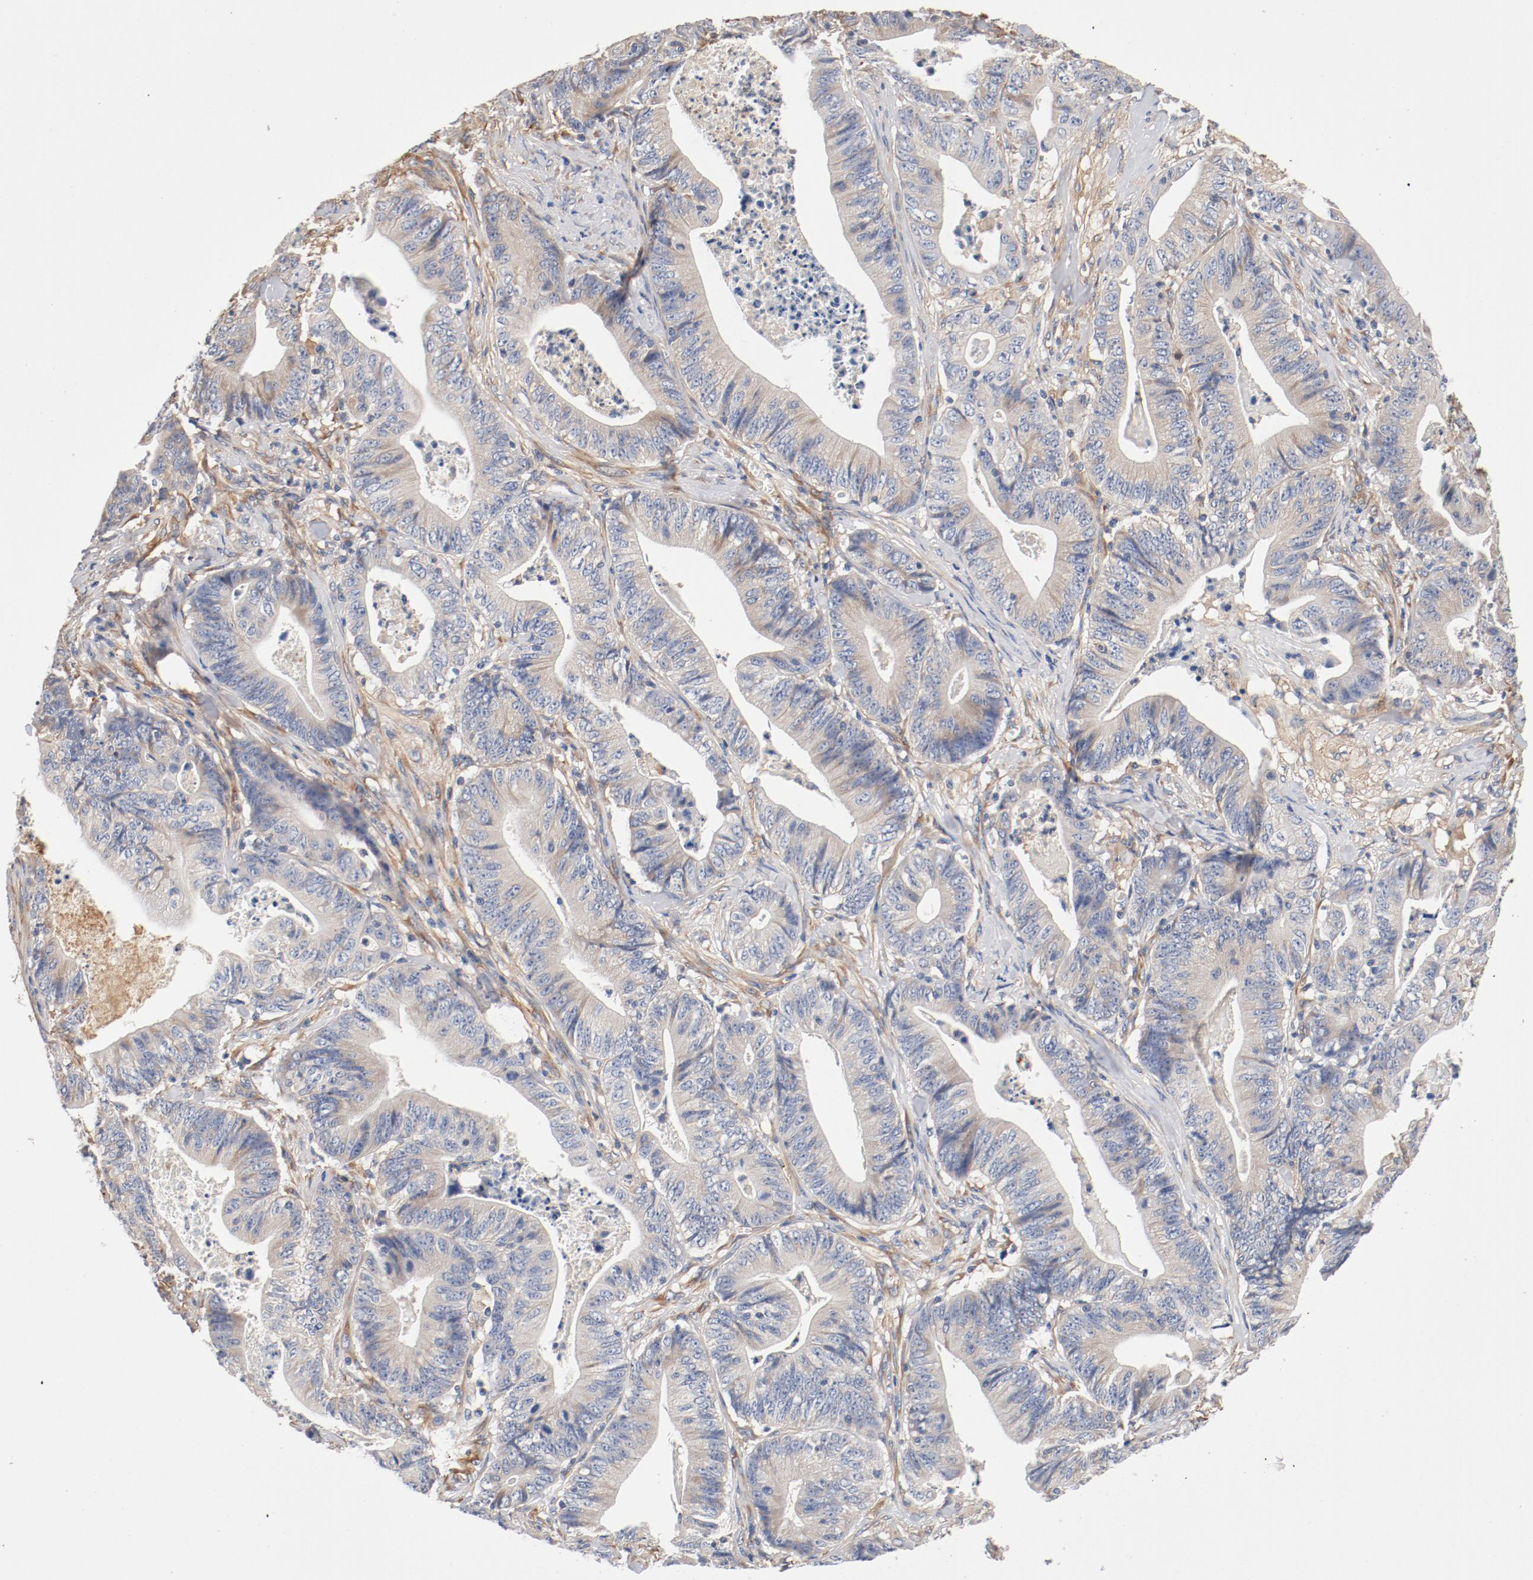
{"staining": {"intensity": "moderate", "quantity": "25%-75%", "location": "cytoplasmic/membranous"}, "tissue": "stomach cancer", "cell_type": "Tumor cells", "image_type": "cancer", "snomed": [{"axis": "morphology", "description": "Adenocarcinoma, NOS"}, {"axis": "topography", "description": "Stomach, lower"}], "caption": "Adenocarcinoma (stomach) stained for a protein (brown) exhibits moderate cytoplasmic/membranous positive positivity in approximately 25%-75% of tumor cells.", "gene": "ILK", "patient": {"sex": "female", "age": 86}}